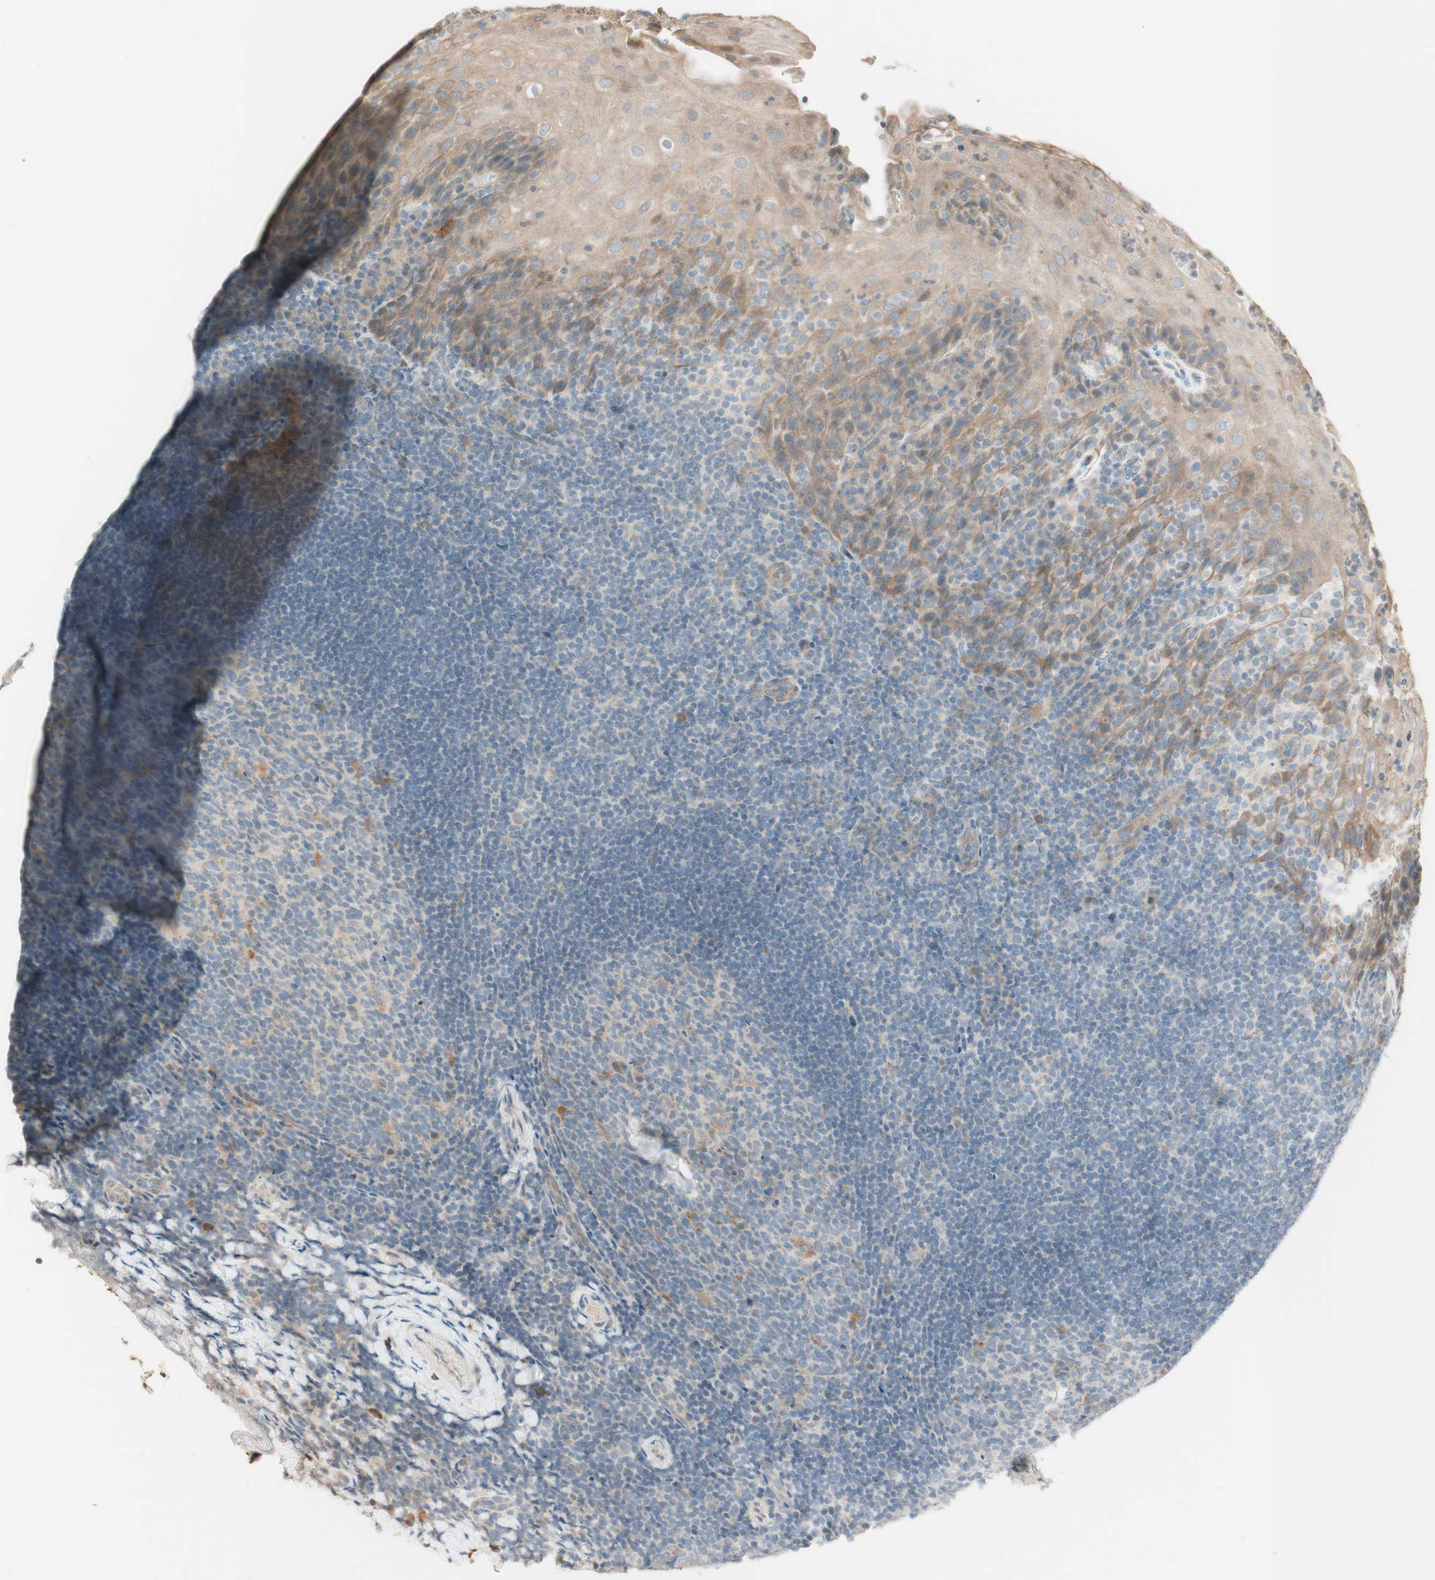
{"staining": {"intensity": "moderate", "quantity": "<25%", "location": "cytoplasmic/membranous"}, "tissue": "tonsil", "cell_type": "Germinal center cells", "image_type": "normal", "snomed": [{"axis": "morphology", "description": "Normal tissue, NOS"}, {"axis": "topography", "description": "Tonsil"}], "caption": "Germinal center cells display low levels of moderate cytoplasmic/membranous staining in approximately <25% of cells in normal tonsil.", "gene": "CLCN2", "patient": {"sex": "male", "age": 37}}